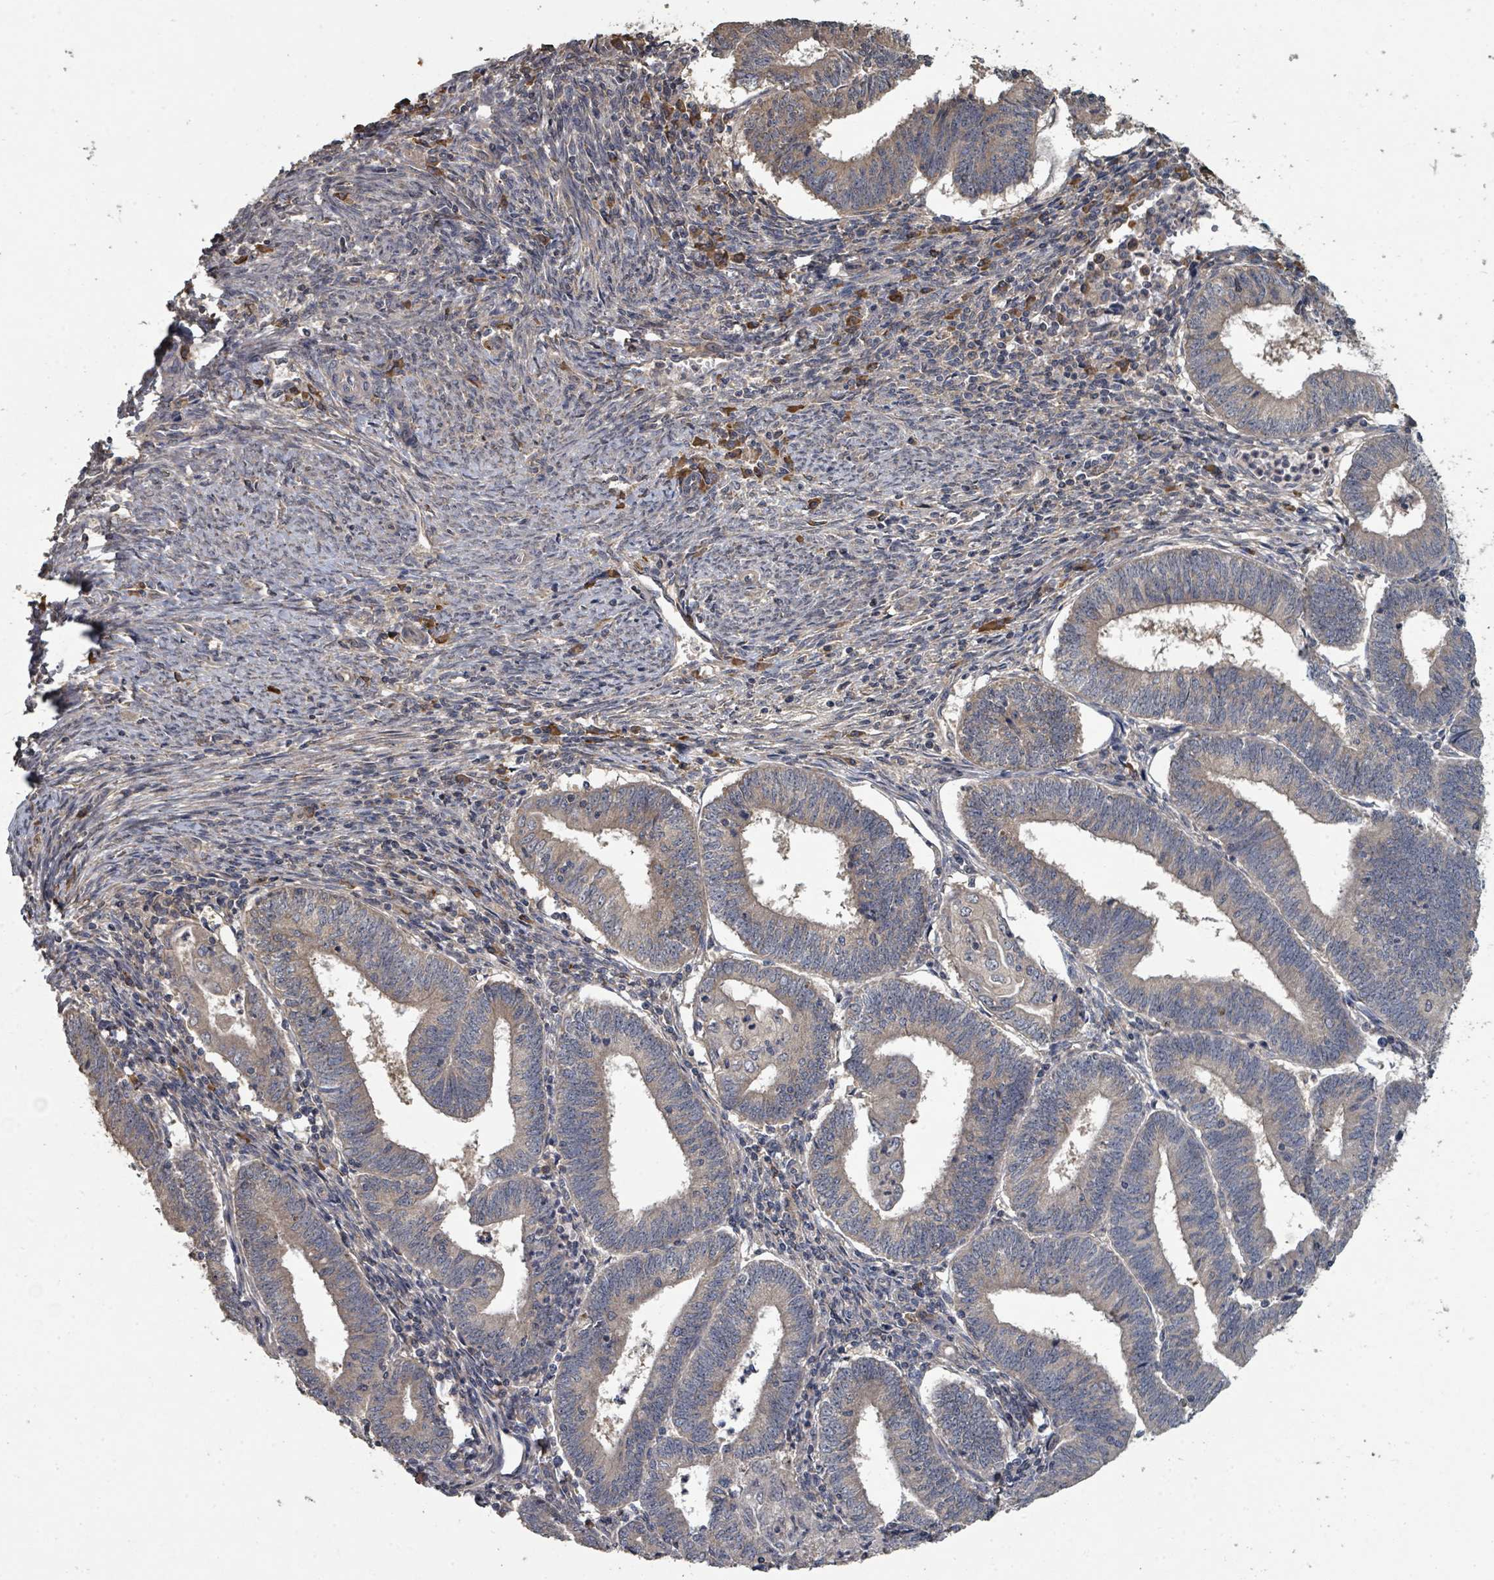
{"staining": {"intensity": "weak", "quantity": "25%-75%", "location": "cytoplasmic/membranous"}, "tissue": "endometrial cancer", "cell_type": "Tumor cells", "image_type": "cancer", "snomed": [{"axis": "morphology", "description": "Adenocarcinoma, NOS"}, {"axis": "topography", "description": "Endometrium"}], "caption": "DAB immunohistochemical staining of human endometrial adenocarcinoma demonstrates weak cytoplasmic/membranous protein expression in approximately 25%-75% of tumor cells. The protein of interest is shown in brown color, while the nuclei are stained blue.", "gene": "WDFY1", "patient": {"sex": "female", "age": 60}}